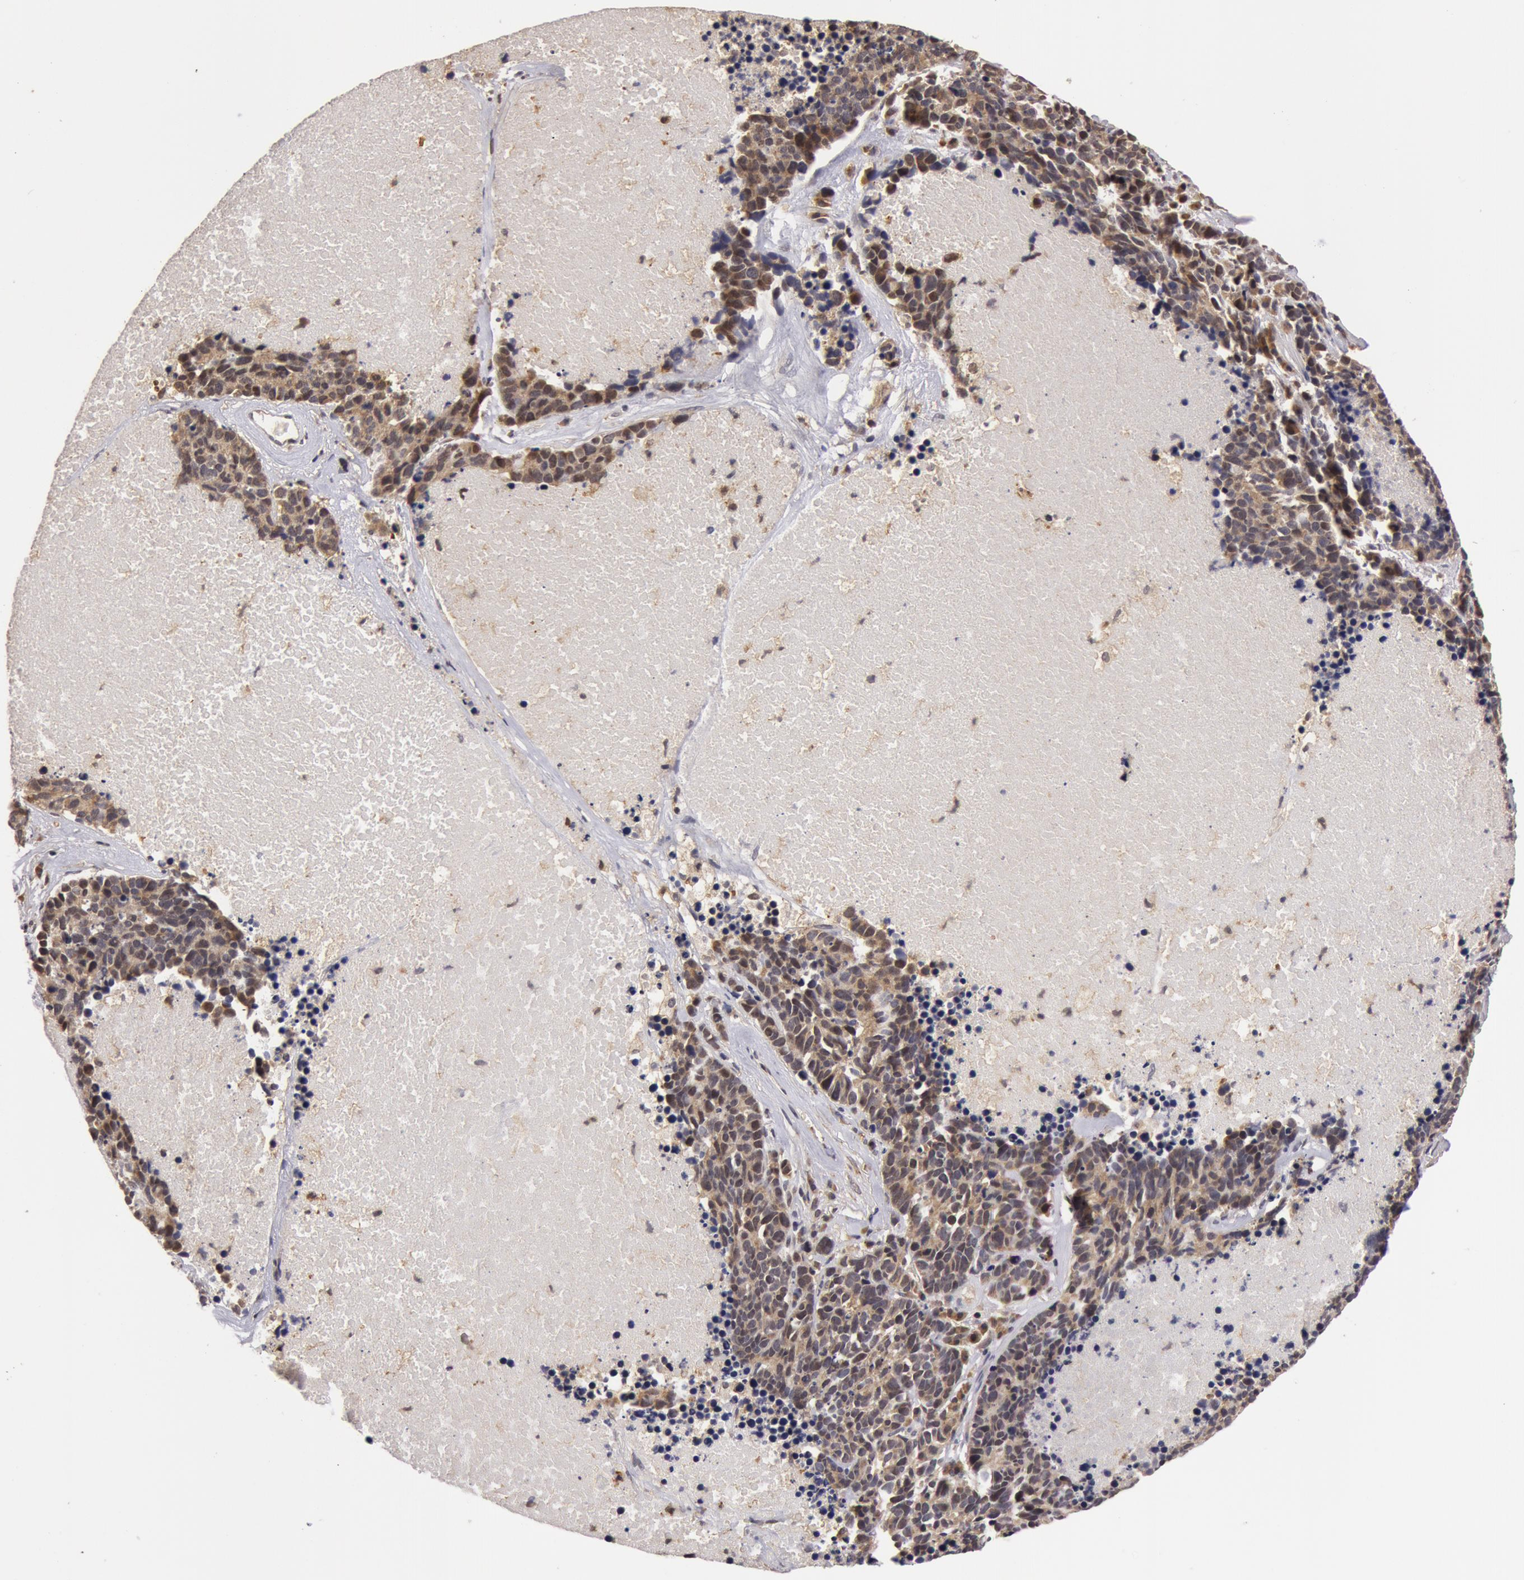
{"staining": {"intensity": "weak", "quantity": "<25%", "location": "nuclear"}, "tissue": "lung cancer", "cell_type": "Tumor cells", "image_type": "cancer", "snomed": [{"axis": "morphology", "description": "Neoplasm, malignant, NOS"}, {"axis": "topography", "description": "Lung"}], "caption": "This is a micrograph of immunohistochemistry (IHC) staining of malignant neoplasm (lung), which shows no expression in tumor cells.", "gene": "ZNF350", "patient": {"sex": "female", "age": 75}}